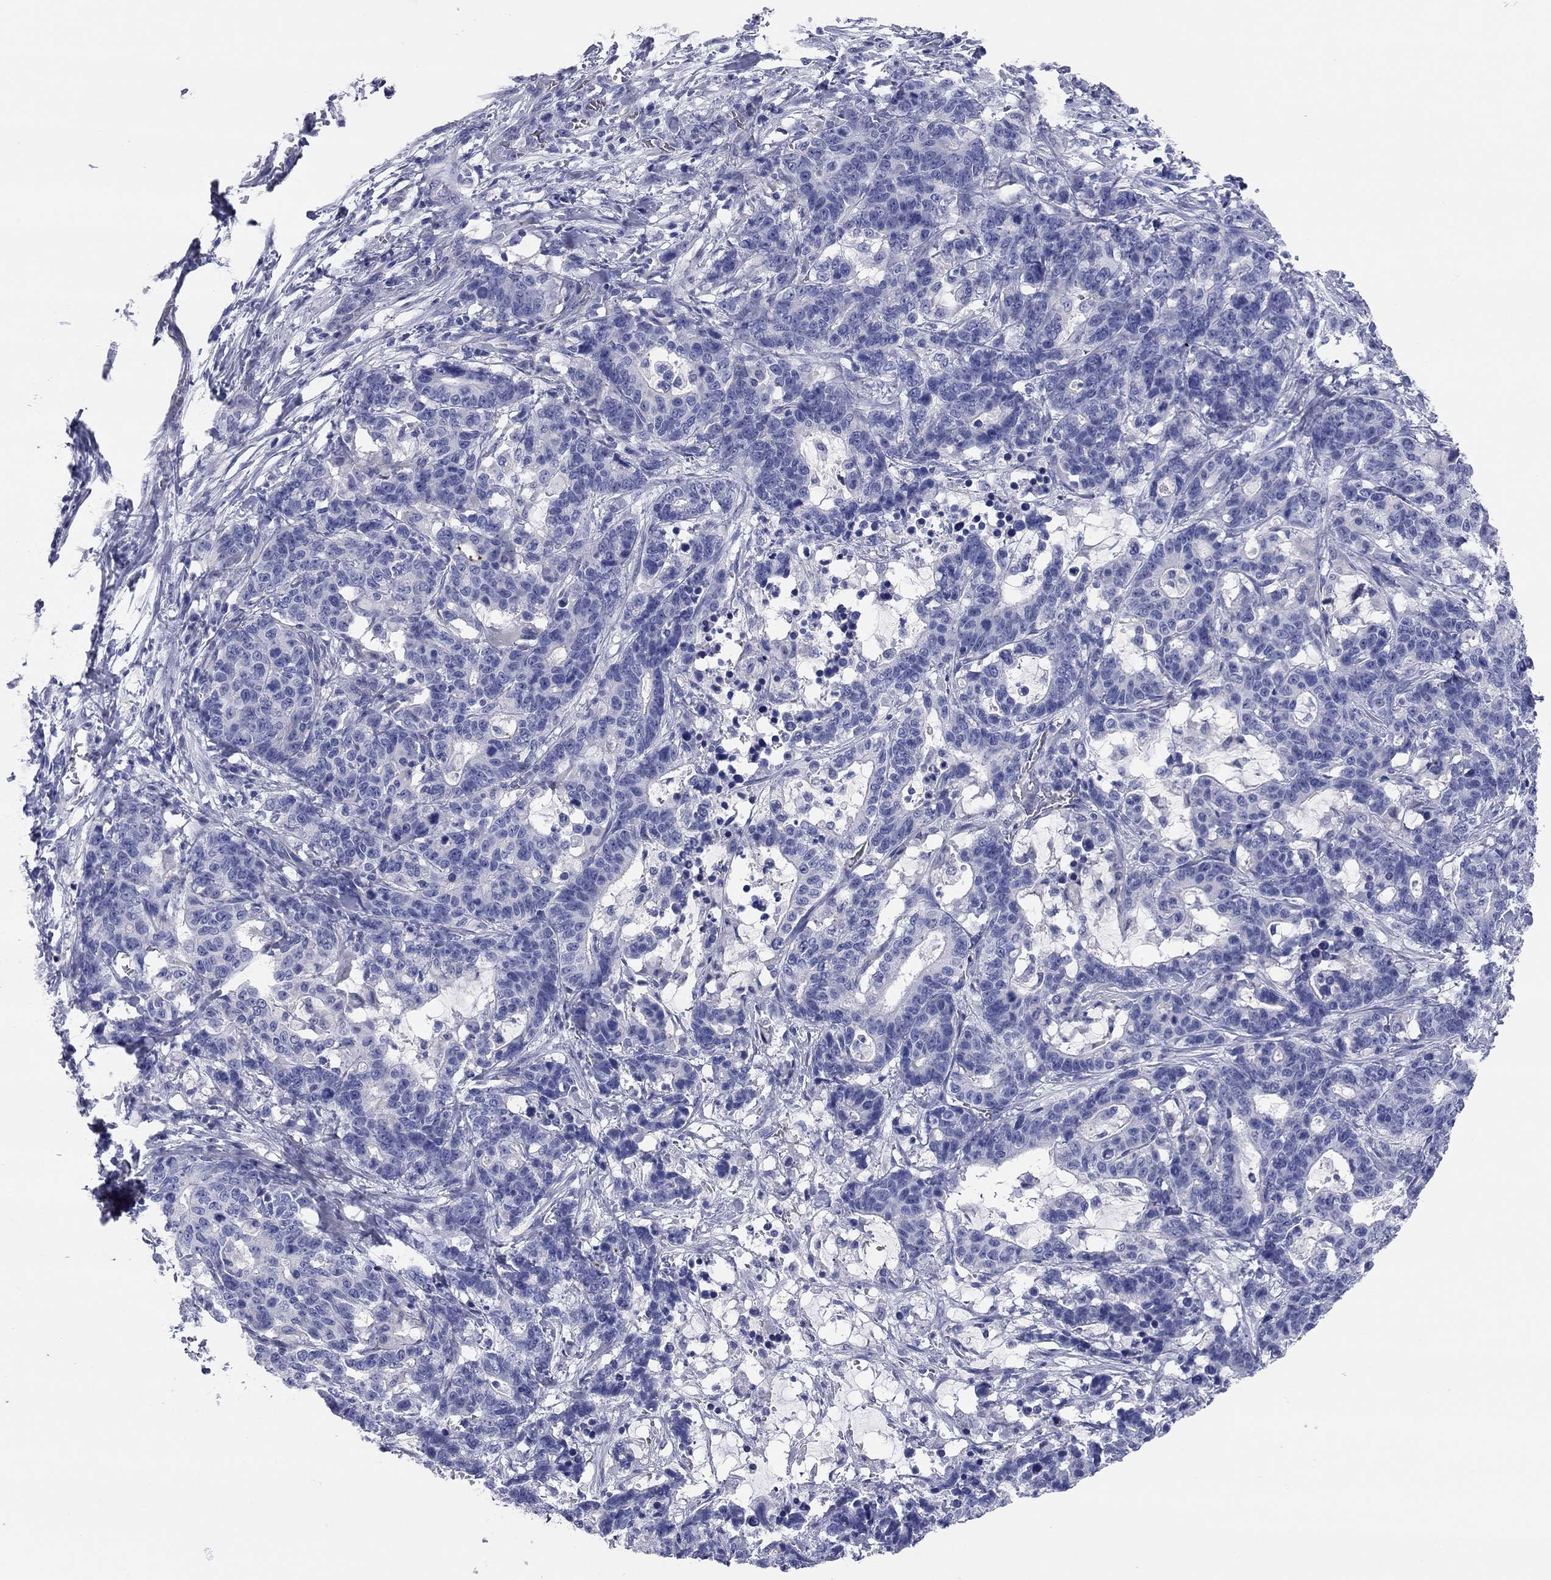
{"staining": {"intensity": "negative", "quantity": "none", "location": "none"}, "tissue": "stomach cancer", "cell_type": "Tumor cells", "image_type": "cancer", "snomed": [{"axis": "morphology", "description": "Normal tissue, NOS"}, {"axis": "morphology", "description": "Adenocarcinoma, NOS"}, {"axis": "topography", "description": "Stomach"}], "caption": "A histopathology image of human adenocarcinoma (stomach) is negative for staining in tumor cells.", "gene": "TMEM221", "patient": {"sex": "female", "age": 64}}